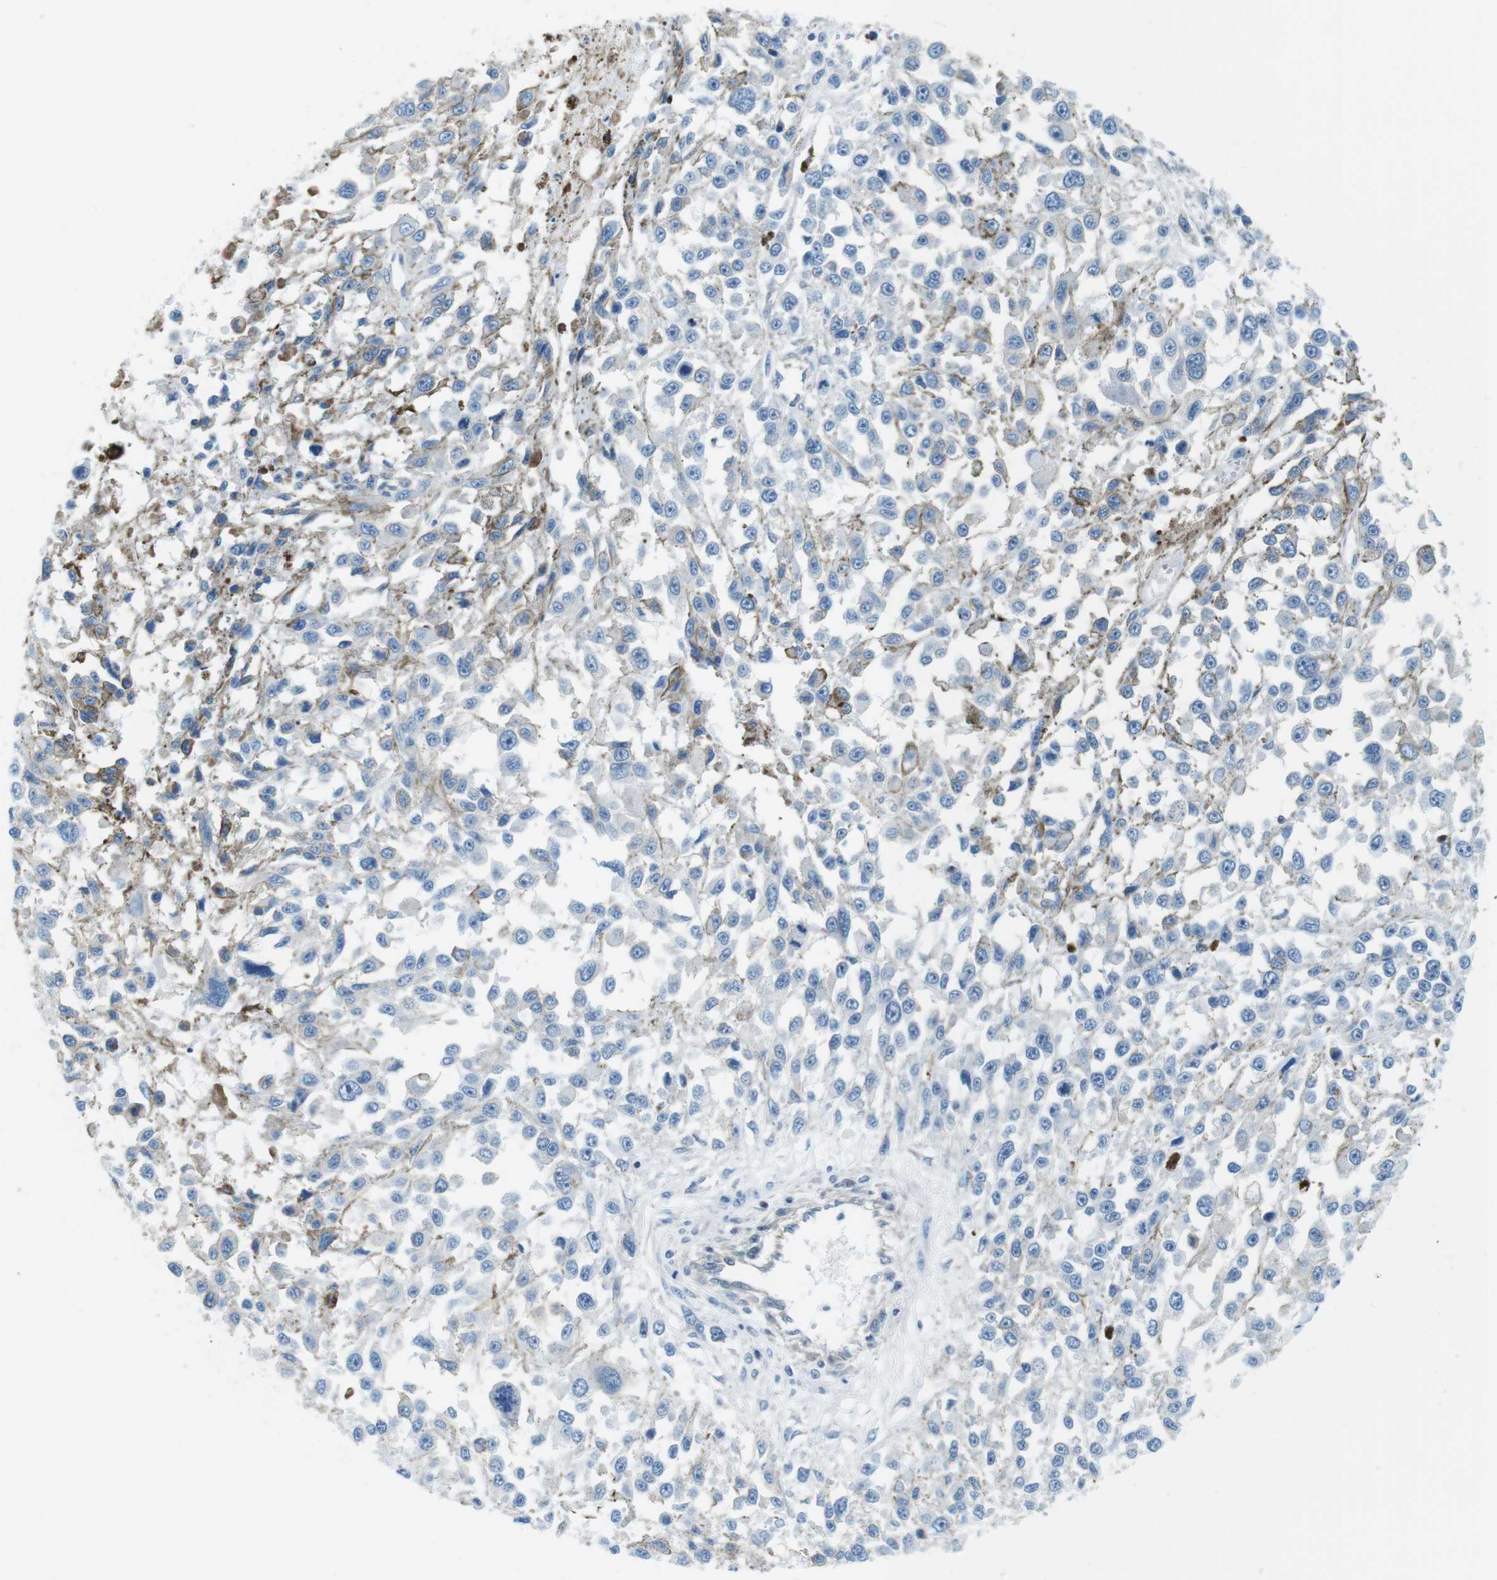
{"staining": {"intensity": "negative", "quantity": "none", "location": "none"}, "tissue": "melanoma", "cell_type": "Tumor cells", "image_type": "cancer", "snomed": [{"axis": "morphology", "description": "Malignant melanoma, Metastatic site"}, {"axis": "topography", "description": "Lymph node"}], "caption": "Tumor cells show no significant expression in melanoma.", "gene": "TES", "patient": {"sex": "male", "age": 59}}